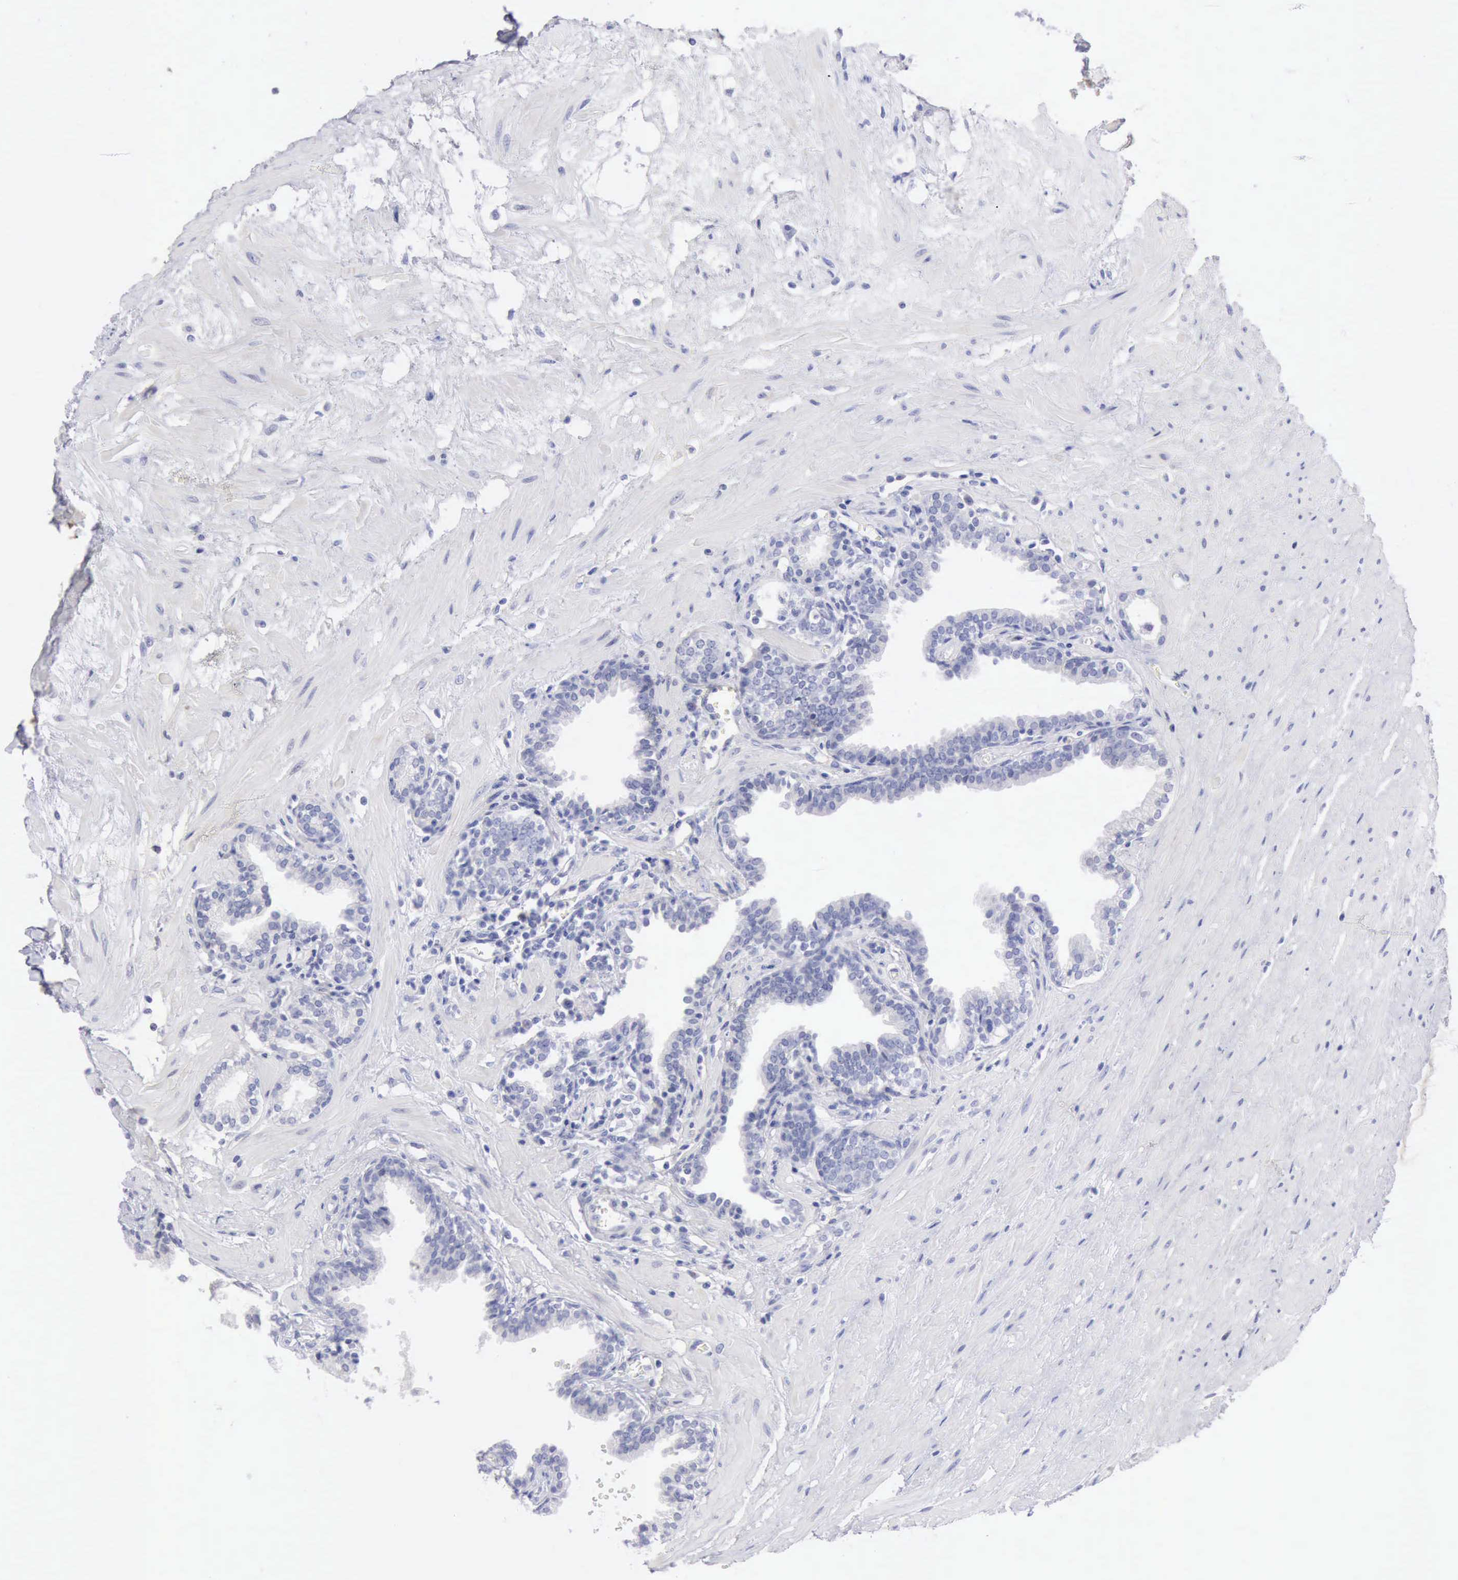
{"staining": {"intensity": "negative", "quantity": "none", "location": "none"}, "tissue": "prostate", "cell_type": "Glandular cells", "image_type": "normal", "snomed": [{"axis": "morphology", "description": "Normal tissue, NOS"}, {"axis": "topography", "description": "Prostate"}], "caption": "An immunohistochemistry (IHC) photomicrograph of unremarkable prostate is shown. There is no staining in glandular cells of prostate. Nuclei are stained in blue.", "gene": "ANGEL1", "patient": {"sex": "male", "age": 64}}